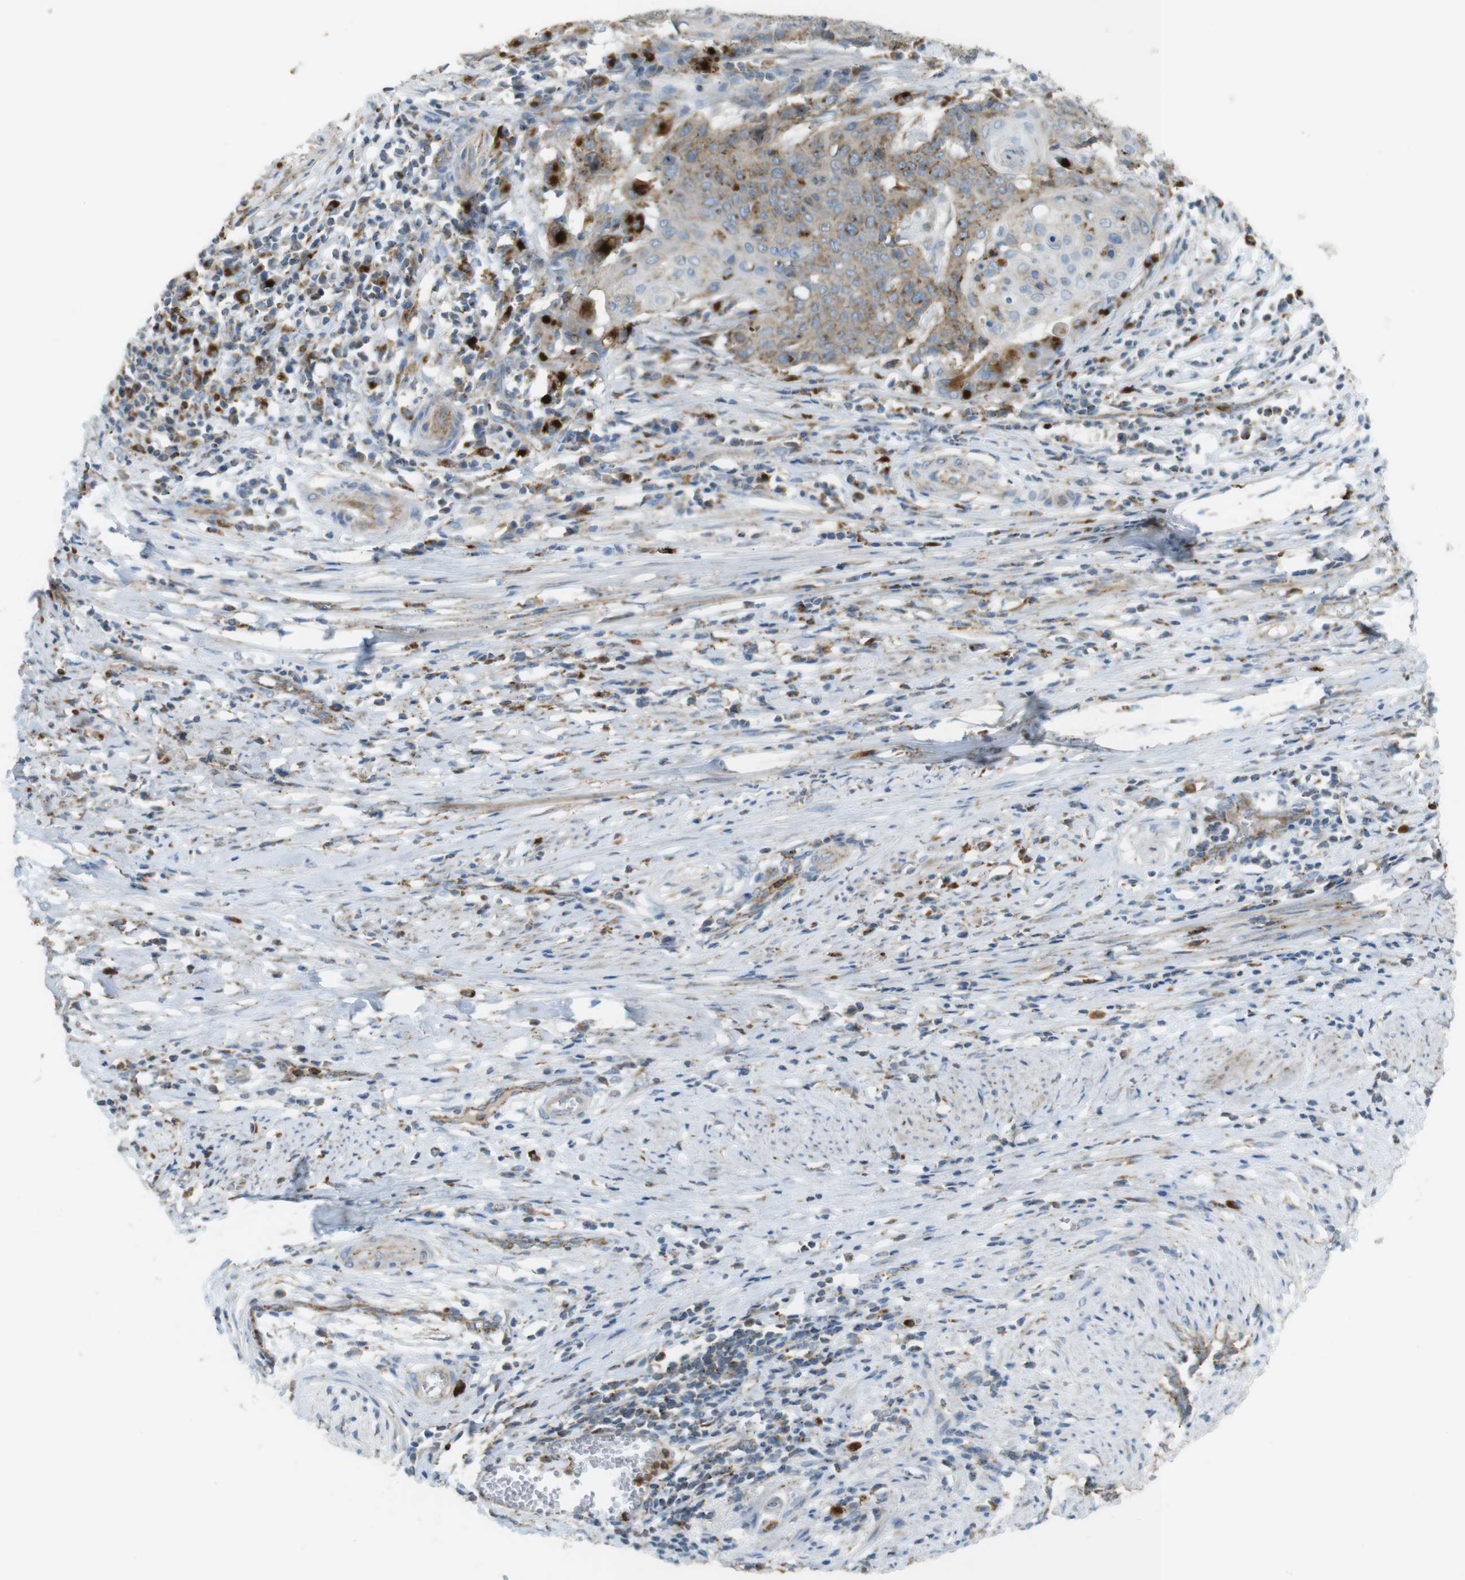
{"staining": {"intensity": "moderate", "quantity": ">75%", "location": "cytoplasmic/membranous"}, "tissue": "cervical cancer", "cell_type": "Tumor cells", "image_type": "cancer", "snomed": [{"axis": "morphology", "description": "Squamous cell carcinoma, NOS"}, {"axis": "topography", "description": "Cervix"}], "caption": "This photomicrograph demonstrates cervical cancer (squamous cell carcinoma) stained with immunohistochemistry (IHC) to label a protein in brown. The cytoplasmic/membranous of tumor cells show moderate positivity for the protein. Nuclei are counter-stained blue.", "gene": "LAMP1", "patient": {"sex": "female", "age": 39}}